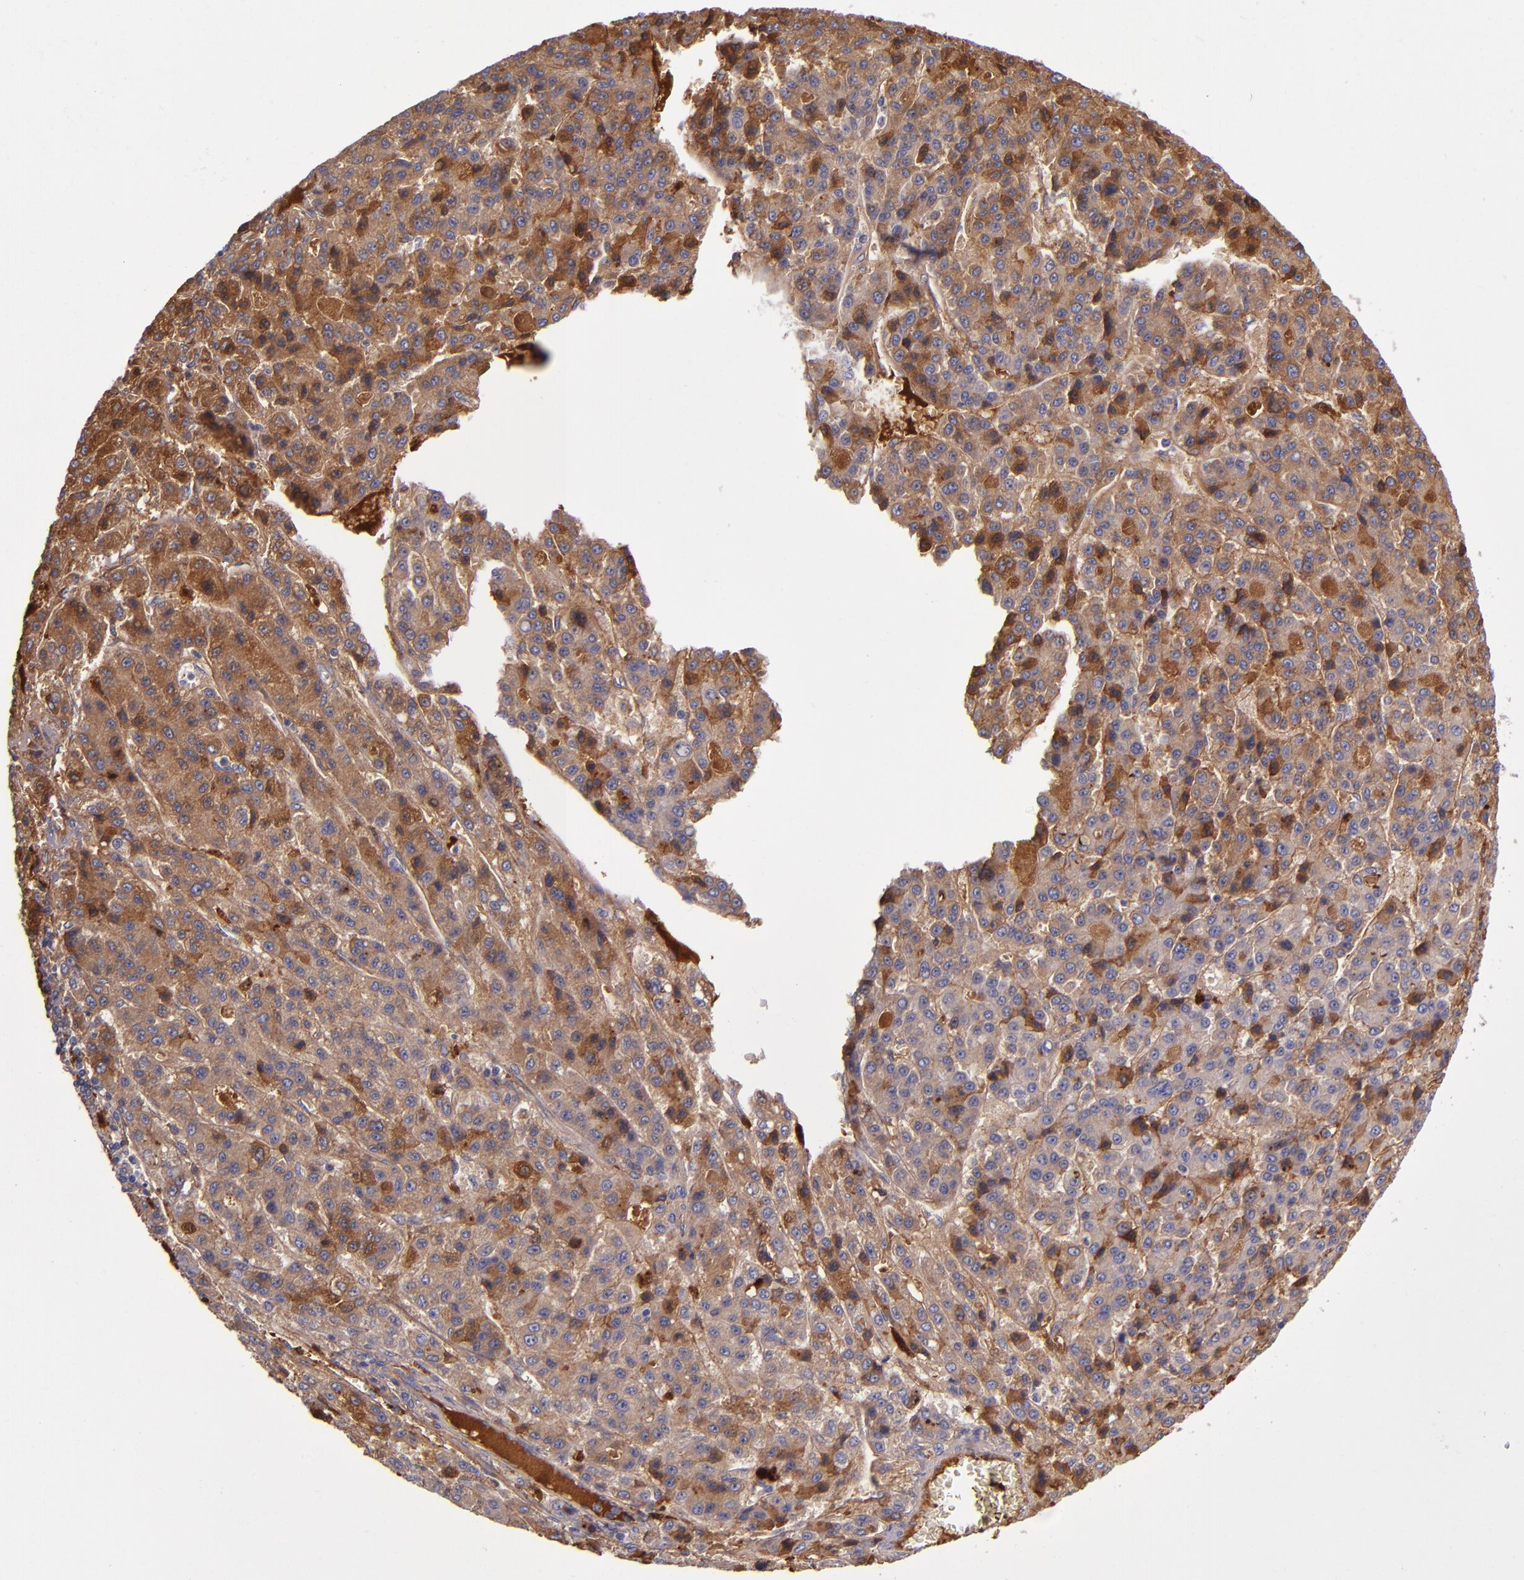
{"staining": {"intensity": "strong", "quantity": ">75%", "location": "cytoplasmic/membranous"}, "tissue": "liver cancer", "cell_type": "Tumor cells", "image_type": "cancer", "snomed": [{"axis": "morphology", "description": "Carcinoma, Hepatocellular, NOS"}, {"axis": "topography", "description": "Liver"}], "caption": "A histopathology image of hepatocellular carcinoma (liver) stained for a protein demonstrates strong cytoplasmic/membranous brown staining in tumor cells.", "gene": "CLEC3B", "patient": {"sex": "male", "age": 70}}